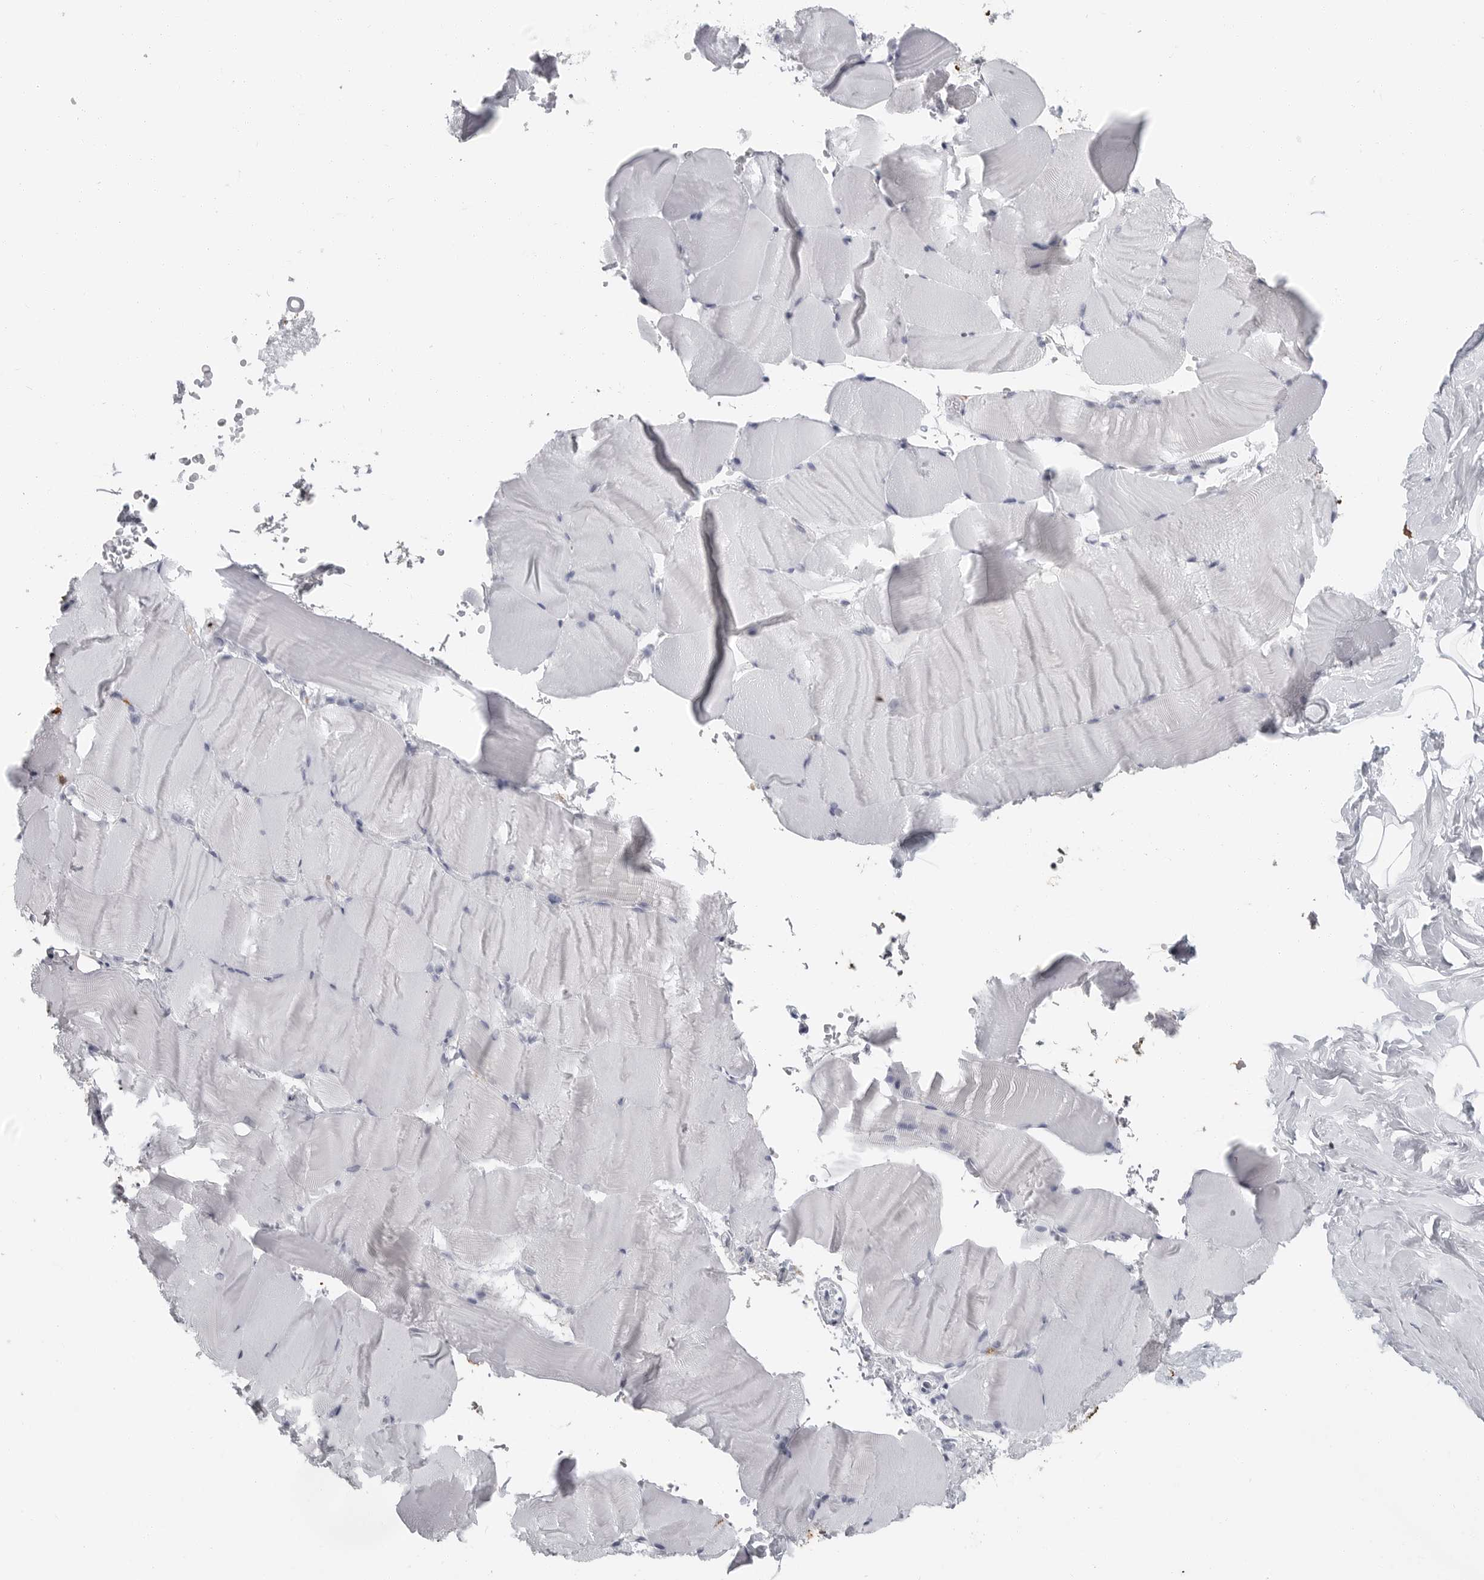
{"staining": {"intensity": "negative", "quantity": "none", "location": "none"}, "tissue": "skeletal muscle", "cell_type": "Myocytes", "image_type": "normal", "snomed": [{"axis": "morphology", "description": "Normal tissue, NOS"}, {"axis": "topography", "description": "Skeletal muscle"}, {"axis": "topography", "description": "Parathyroid gland"}], "caption": "A histopathology image of skeletal muscle stained for a protein shows no brown staining in myocytes. (DAB IHC, high magnification).", "gene": "IFI30", "patient": {"sex": "female", "age": 37}}